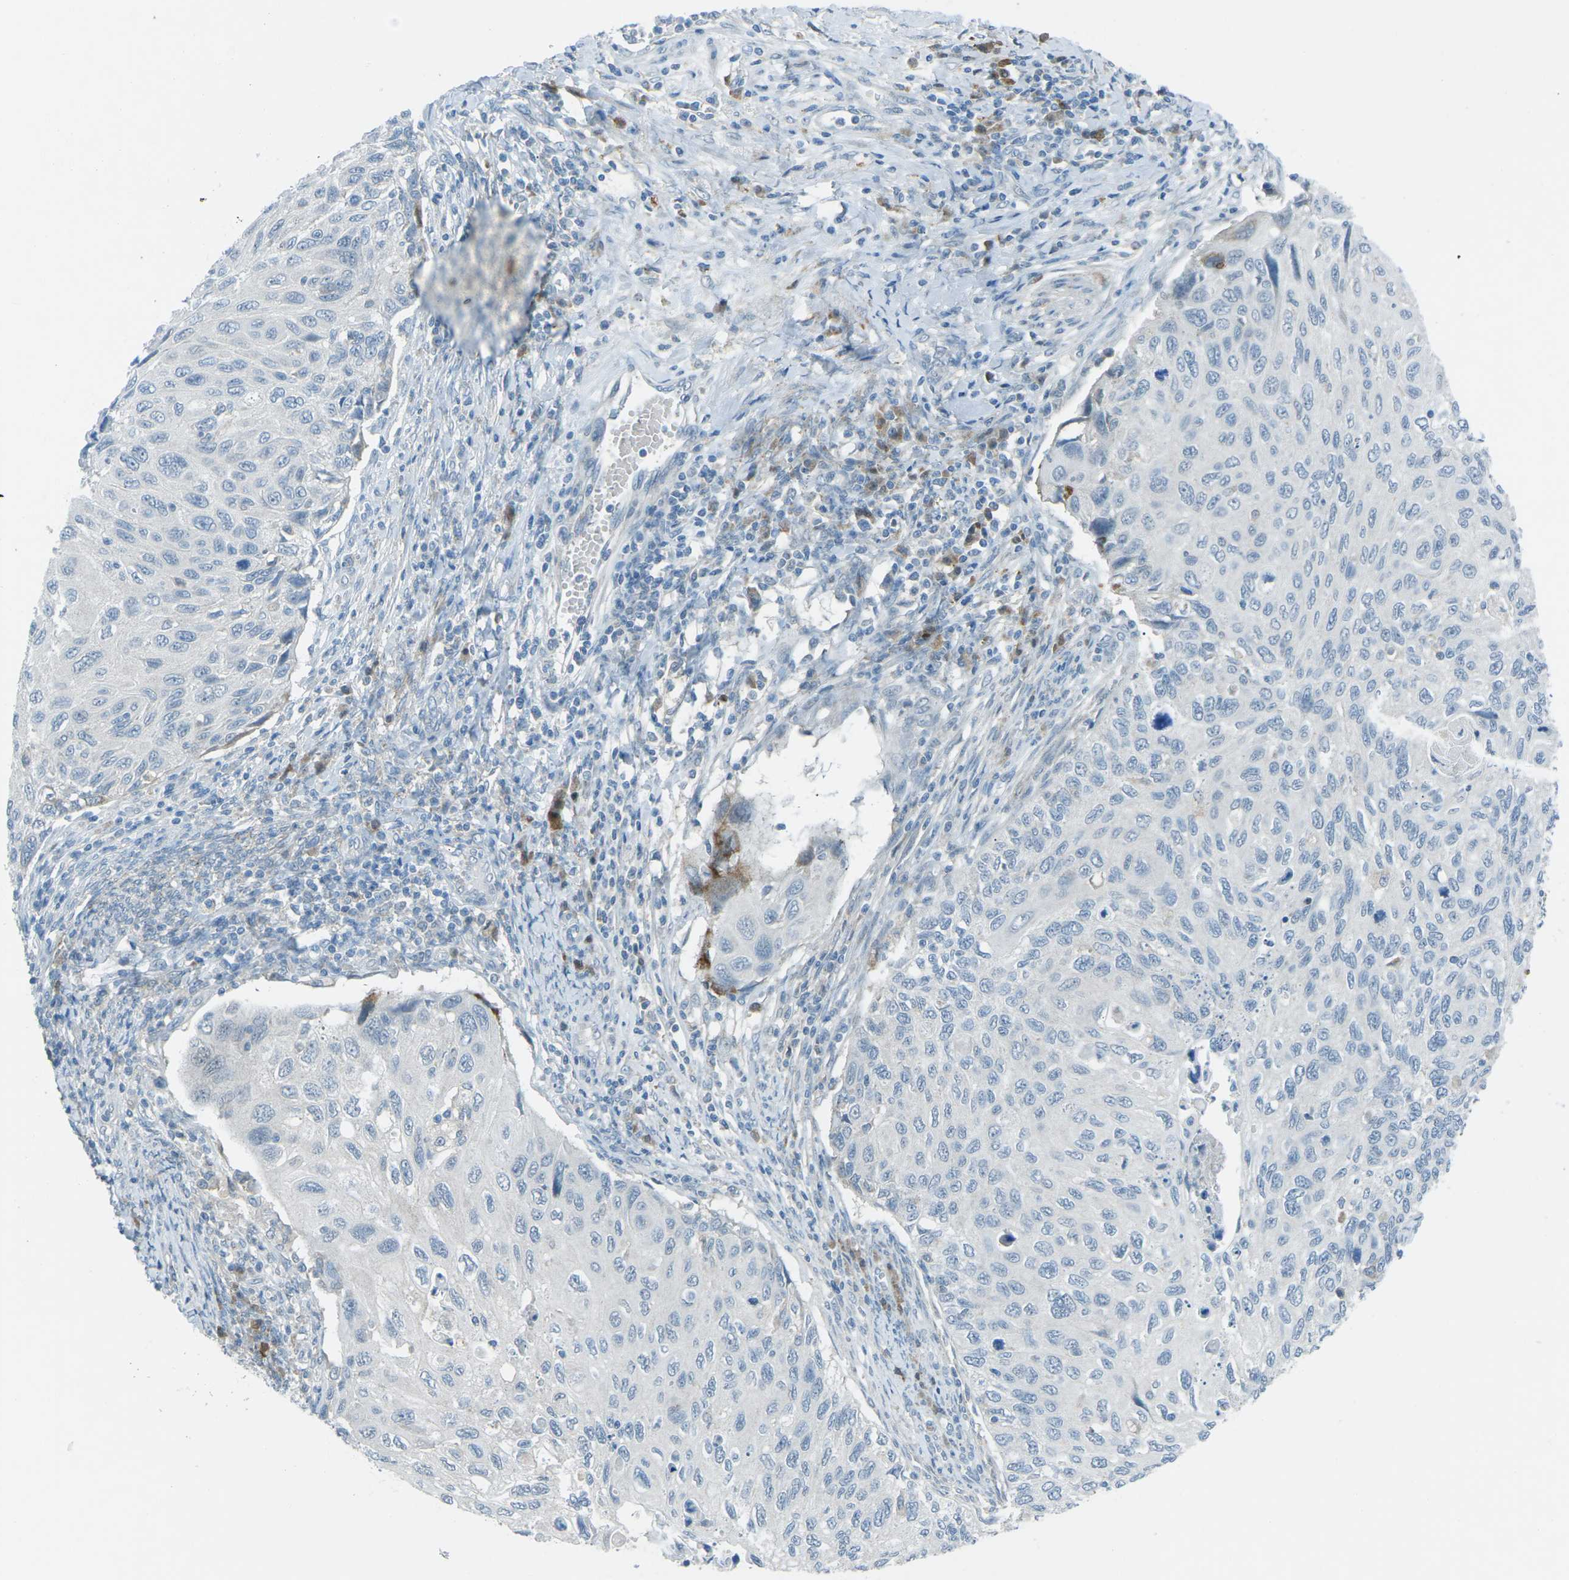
{"staining": {"intensity": "negative", "quantity": "none", "location": "none"}, "tissue": "cervical cancer", "cell_type": "Tumor cells", "image_type": "cancer", "snomed": [{"axis": "morphology", "description": "Squamous cell carcinoma, NOS"}, {"axis": "topography", "description": "Cervix"}], "caption": "Immunohistochemical staining of squamous cell carcinoma (cervical) demonstrates no significant positivity in tumor cells.", "gene": "PRKCA", "patient": {"sex": "female", "age": 70}}